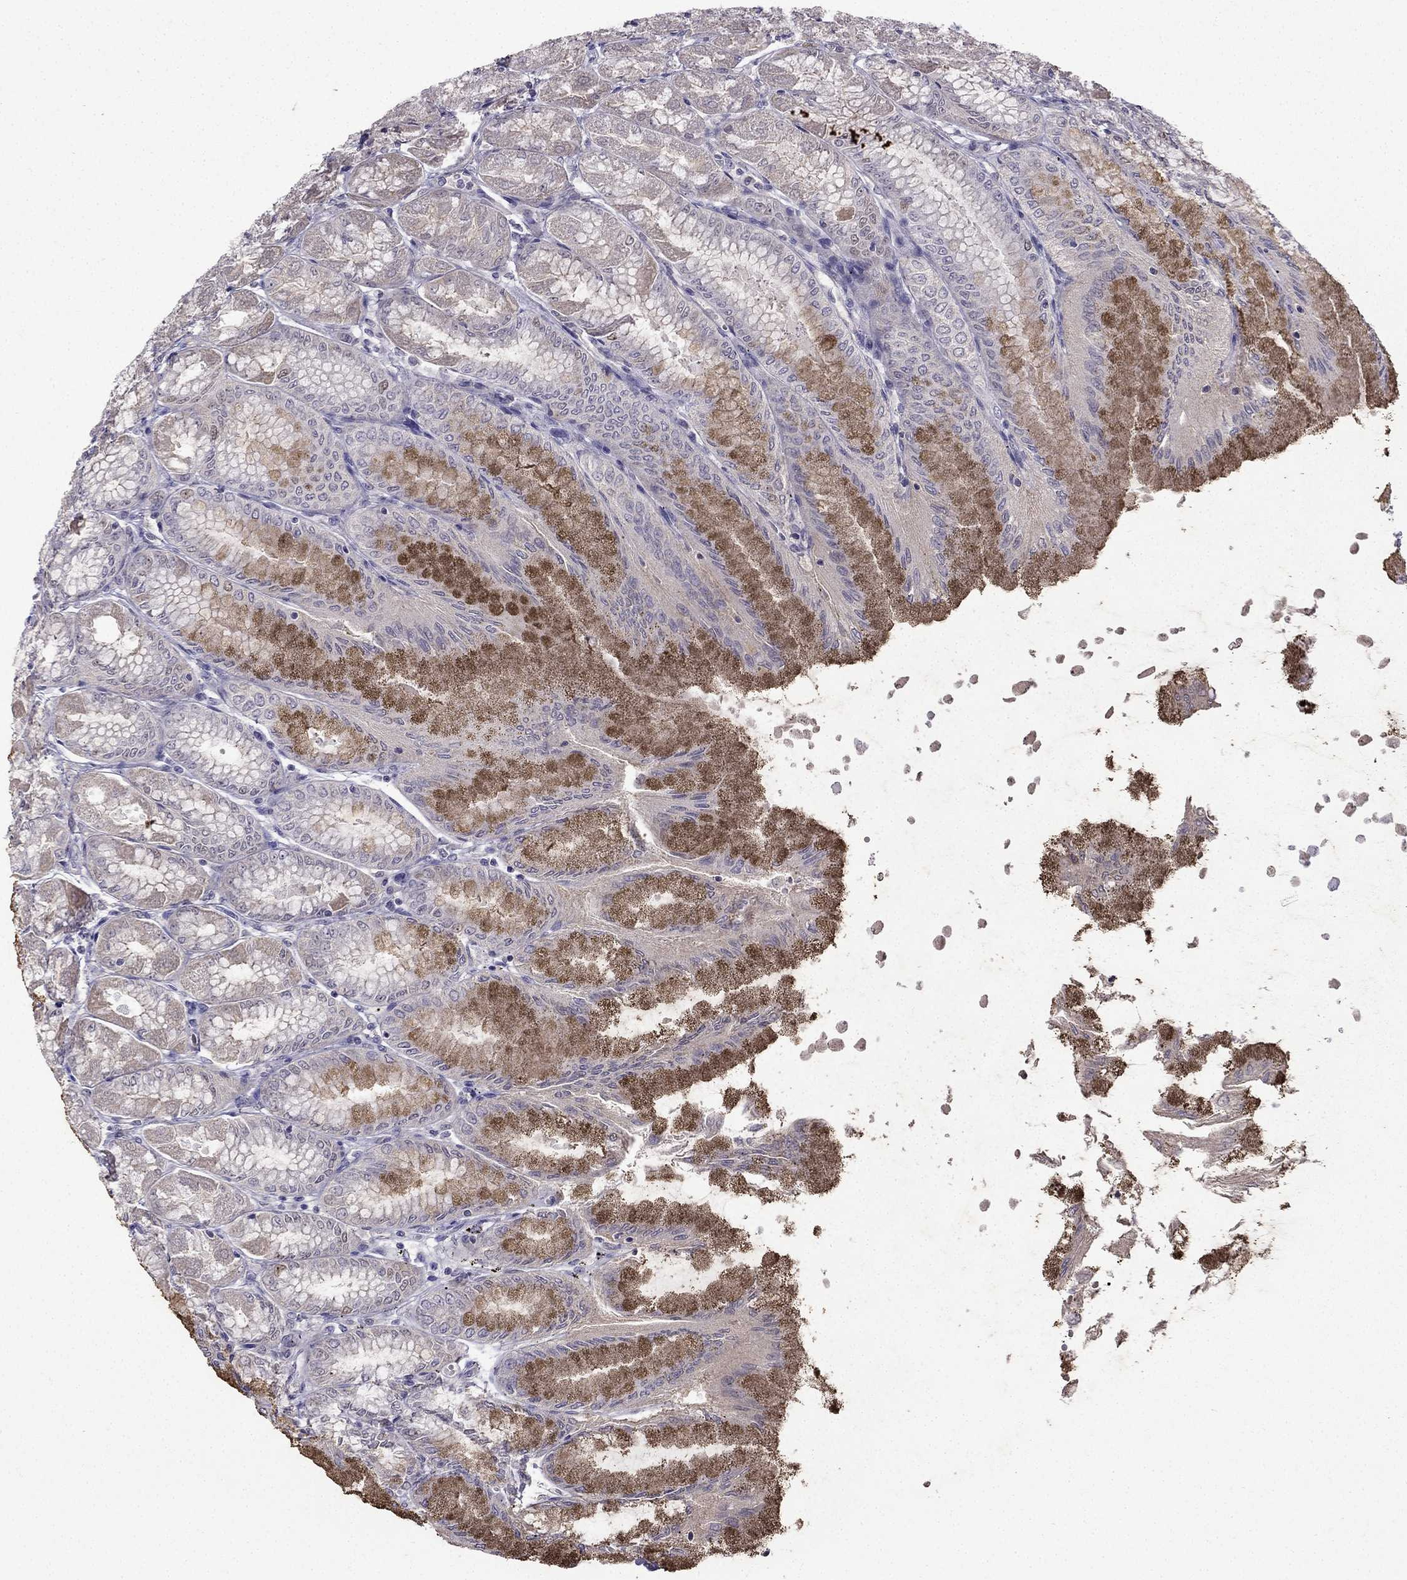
{"staining": {"intensity": "moderate", "quantity": "<25%", "location": "nuclear"}, "tissue": "stomach", "cell_type": "Glandular cells", "image_type": "normal", "snomed": [{"axis": "morphology", "description": "Normal tissue, NOS"}, {"axis": "topography", "description": "Stomach, upper"}], "caption": "The micrograph reveals a brown stain indicating the presence of a protein in the nuclear of glandular cells in stomach.", "gene": "UHRF1", "patient": {"sex": "male", "age": 60}}